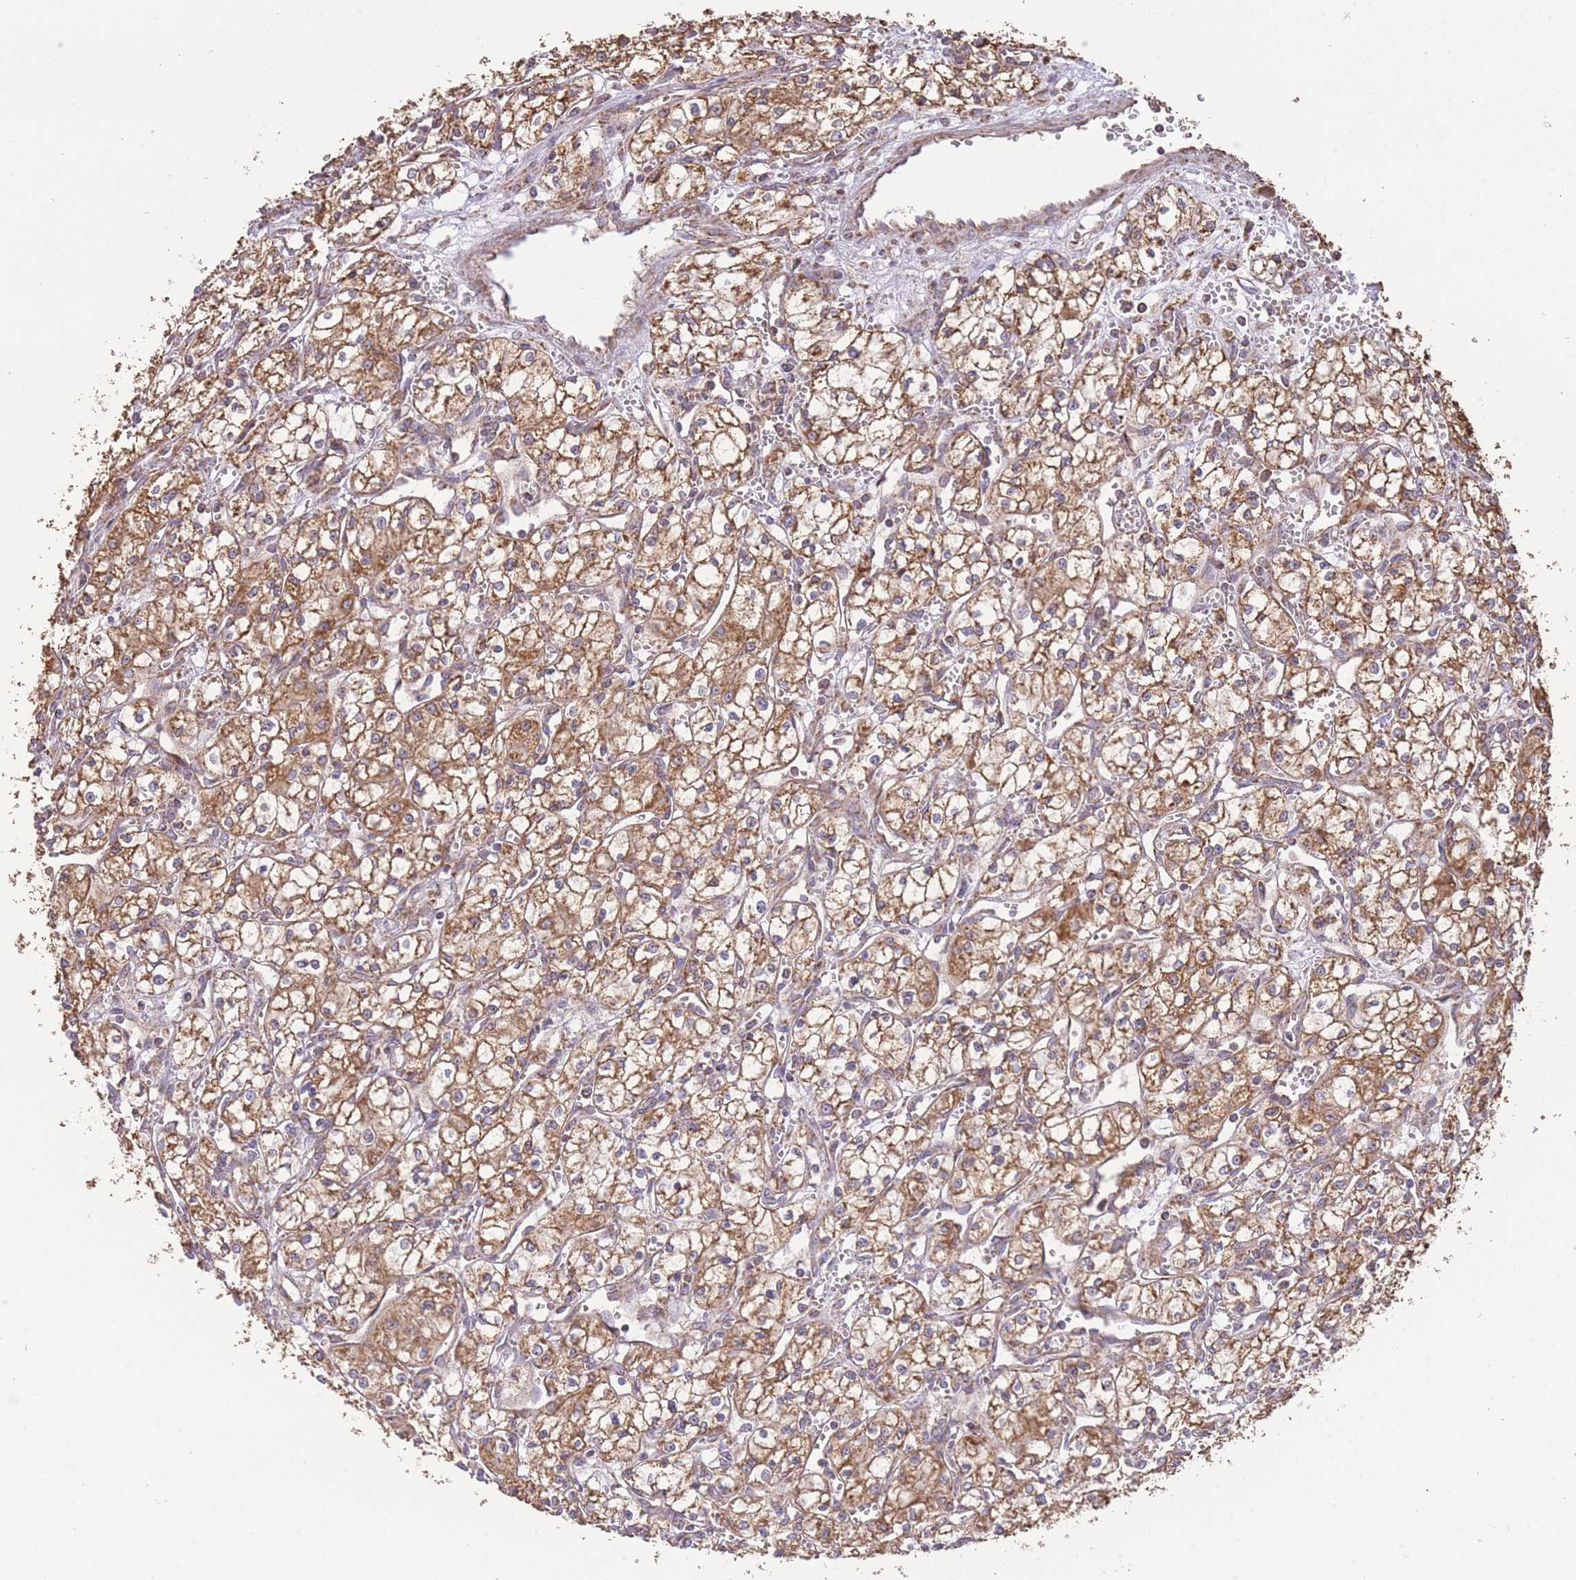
{"staining": {"intensity": "moderate", "quantity": ">75%", "location": "cytoplasmic/membranous"}, "tissue": "renal cancer", "cell_type": "Tumor cells", "image_type": "cancer", "snomed": [{"axis": "morphology", "description": "Adenocarcinoma, NOS"}, {"axis": "topography", "description": "Kidney"}], "caption": "Adenocarcinoma (renal) tissue displays moderate cytoplasmic/membranous expression in approximately >75% of tumor cells, visualized by immunohistochemistry. The protein of interest is shown in brown color, while the nuclei are stained blue.", "gene": "PREP", "patient": {"sex": "male", "age": 59}}